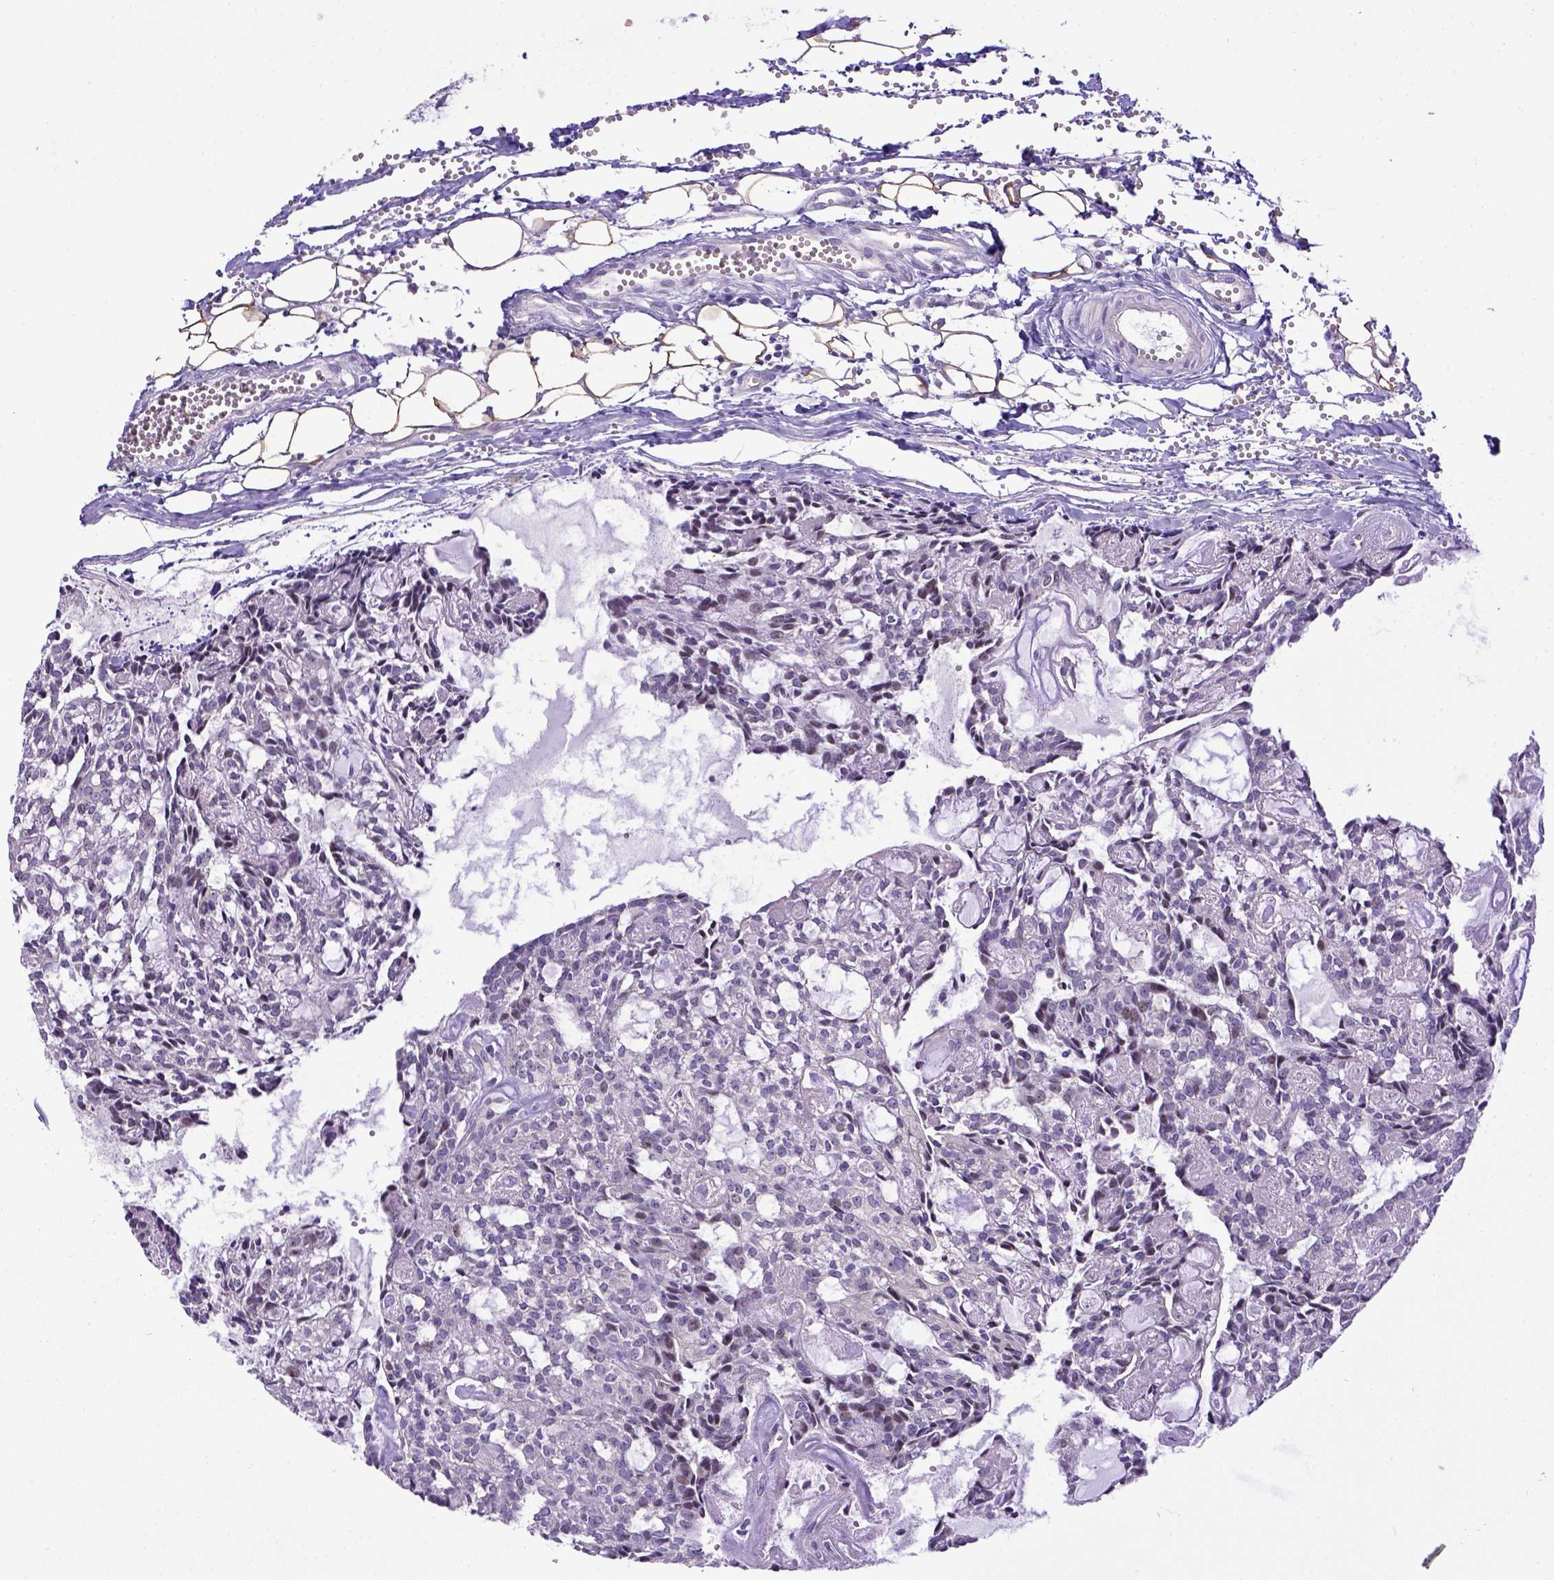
{"staining": {"intensity": "negative", "quantity": "none", "location": "none"}, "tissue": "head and neck cancer", "cell_type": "Tumor cells", "image_type": "cancer", "snomed": [{"axis": "morphology", "description": "Adenocarcinoma, NOS"}, {"axis": "topography", "description": "Head-Neck"}], "caption": "An immunohistochemistry (IHC) micrograph of adenocarcinoma (head and neck) is shown. There is no staining in tumor cells of adenocarcinoma (head and neck).", "gene": "CD40", "patient": {"sex": "female", "age": 62}}